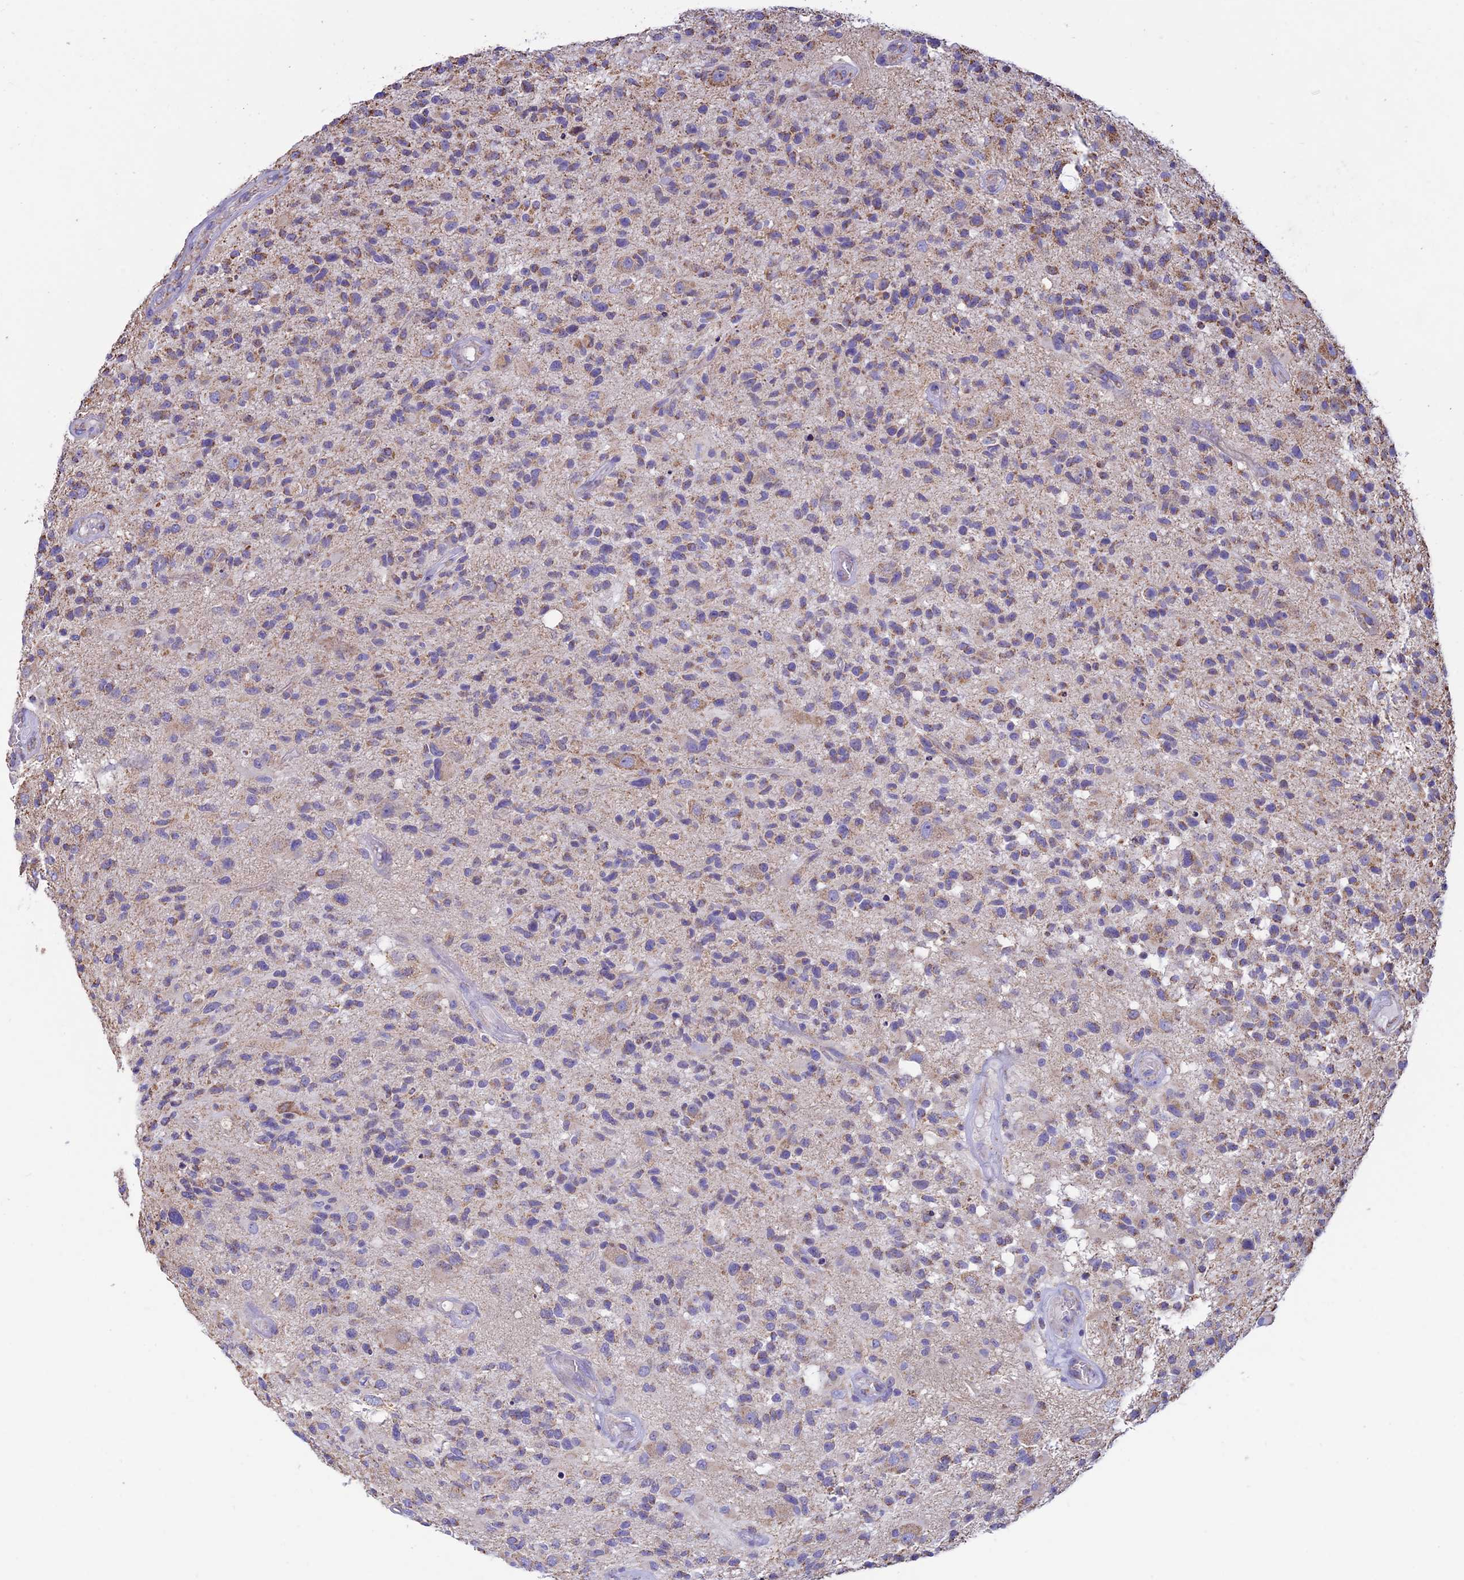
{"staining": {"intensity": "weak", "quantity": ">75%", "location": "cytoplasmic/membranous"}, "tissue": "glioma", "cell_type": "Tumor cells", "image_type": "cancer", "snomed": [{"axis": "morphology", "description": "Glioma, malignant, High grade"}, {"axis": "morphology", "description": "Glioblastoma, NOS"}, {"axis": "topography", "description": "Brain"}], "caption": "The photomicrograph demonstrates staining of glioma, revealing weak cytoplasmic/membranous protein expression (brown color) within tumor cells.", "gene": "OR2W3", "patient": {"sex": "male", "age": 60}}